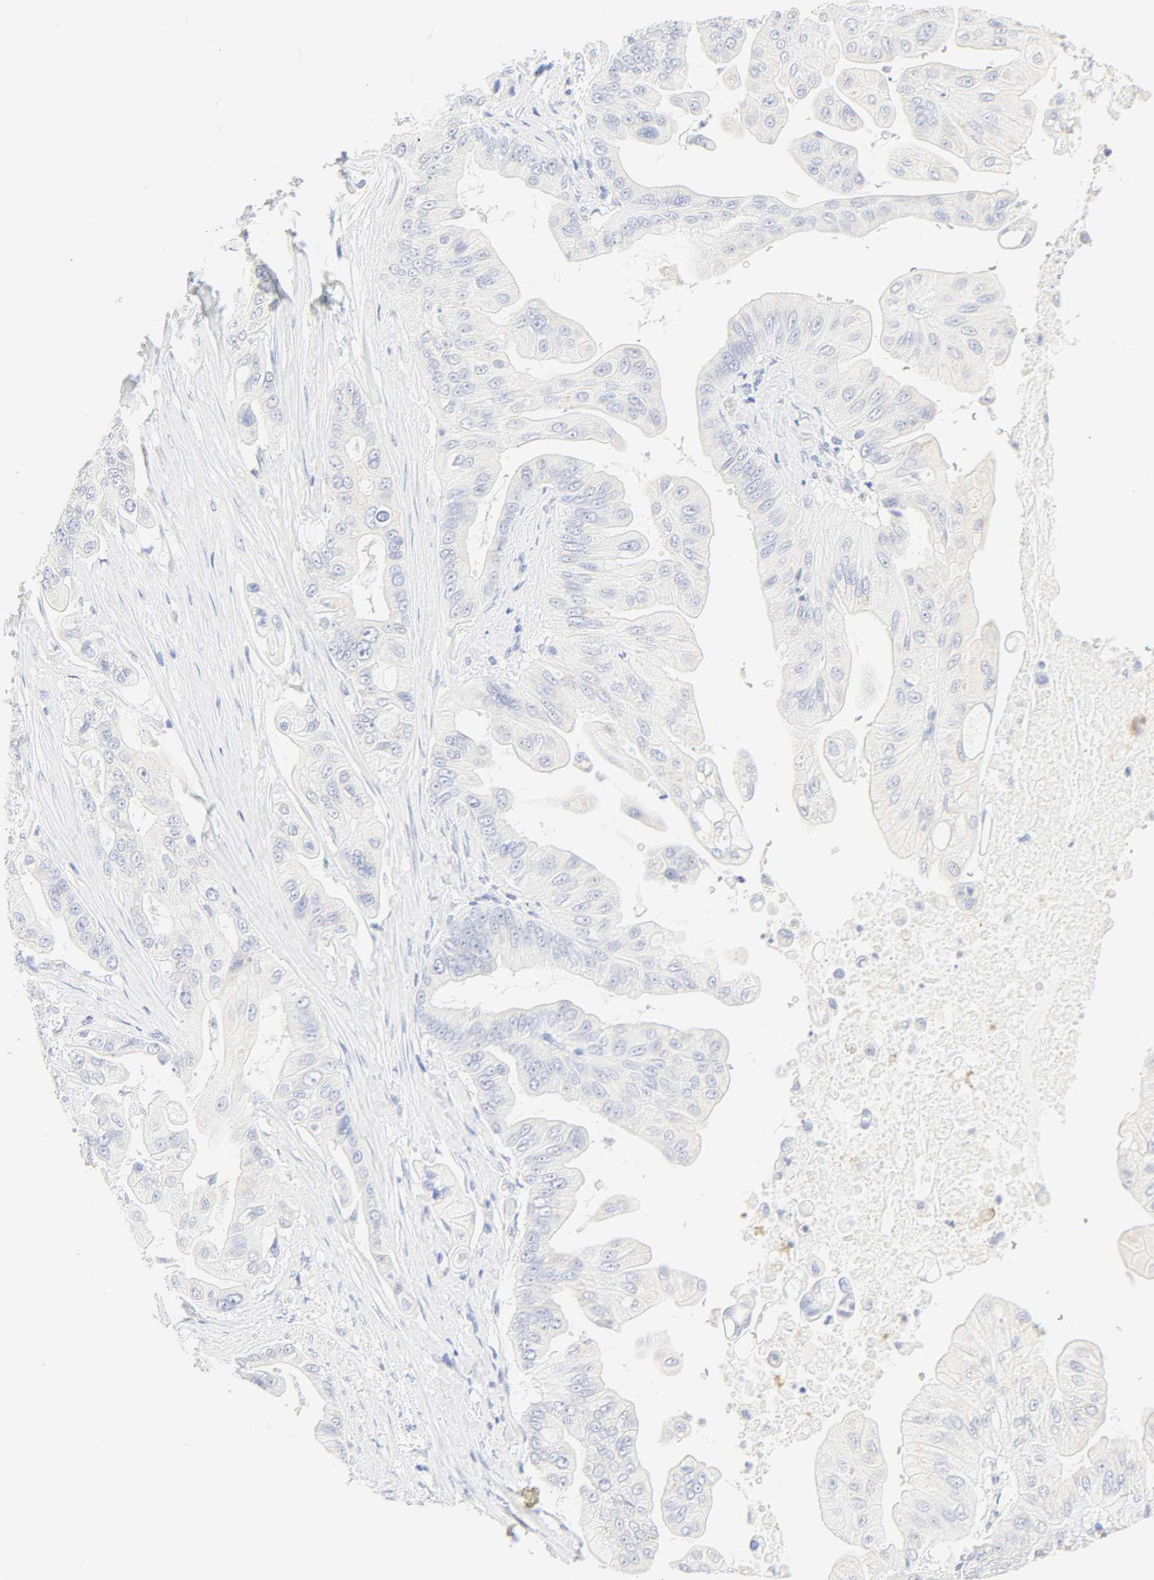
{"staining": {"intensity": "negative", "quantity": "none", "location": "none"}, "tissue": "pancreatic cancer", "cell_type": "Tumor cells", "image_type": "cancer", "snomed": [{"axis": "morphology", "description": "Adenocarcinoma, NOS"}, {"axis": "topography", "description": "Pancreas"}], "caption": "An immunohistochemistry (IHC) micrograph of pancreatic adenocarcinoma is shown. There is no staining in tumor cells of pancreatic adenocarcinoma.", "gene": "SLCO1B3", "patient": {"sex": "female", "age": 75}}